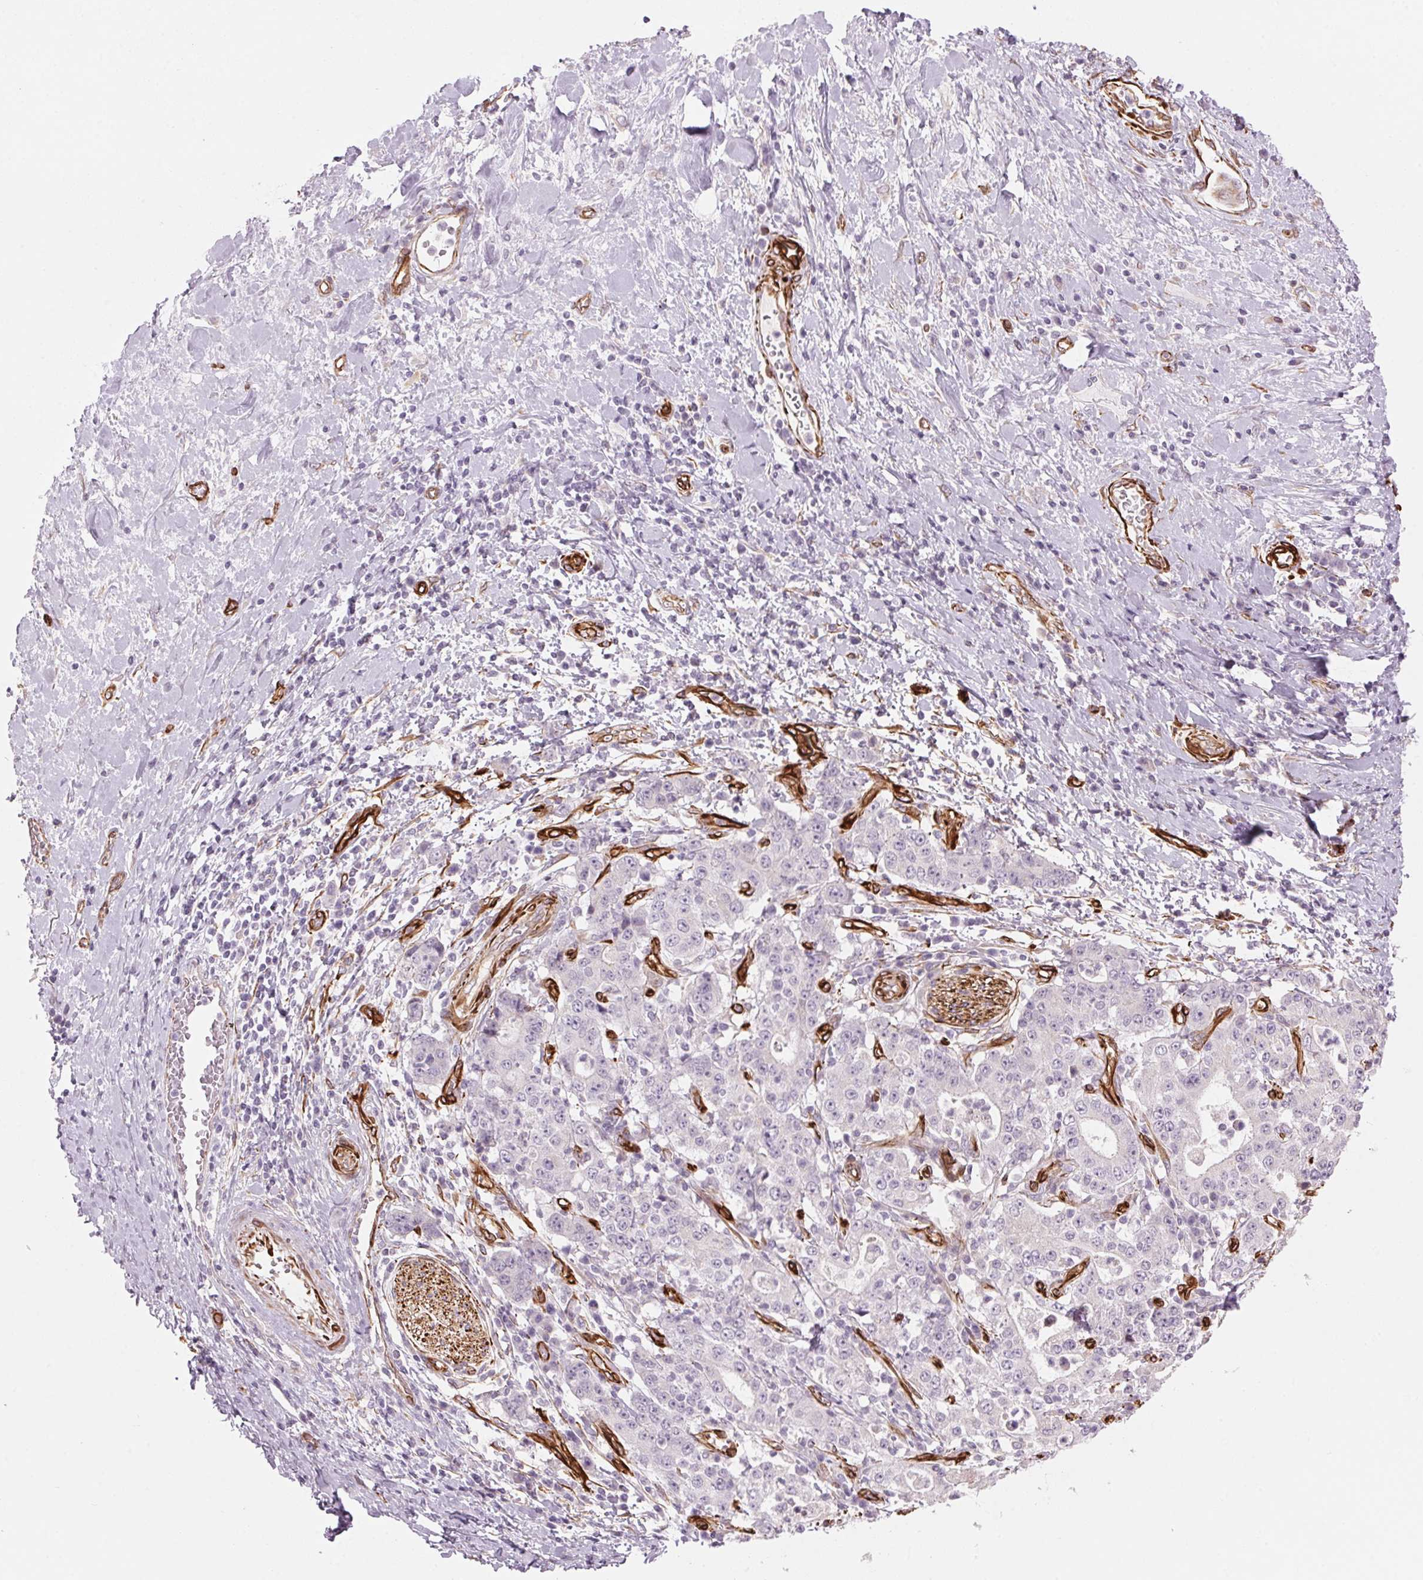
{"staining": {"intensity": "negative", "quantity": "none", "location": "none"}, "tissue": "stomach cancer", "cell_type": "Tumor cells", "image_type": "cancer", "snomed": [{"axis": "morphology", "description": "Normal tissue, NOS"}, {"axis": "morphology", "description": "Adenocarcinoma, NOS"}, {"axis": "topography", "description": "Stomach, upper"}, {"axis": "topography", "description": "Stomach"}], "caption": "An image of stomach cancer (adenocarcinoma) stained for a protein demonstrates no brown staining in tumor cells. The staining was performed using DAB to visualize the protein expression in brown, while the nuclei were stained in blue with hematoxylin (Magnification: 20x).", "gene": "CLPS", "patient": {"sex": "male", "age": 59}}